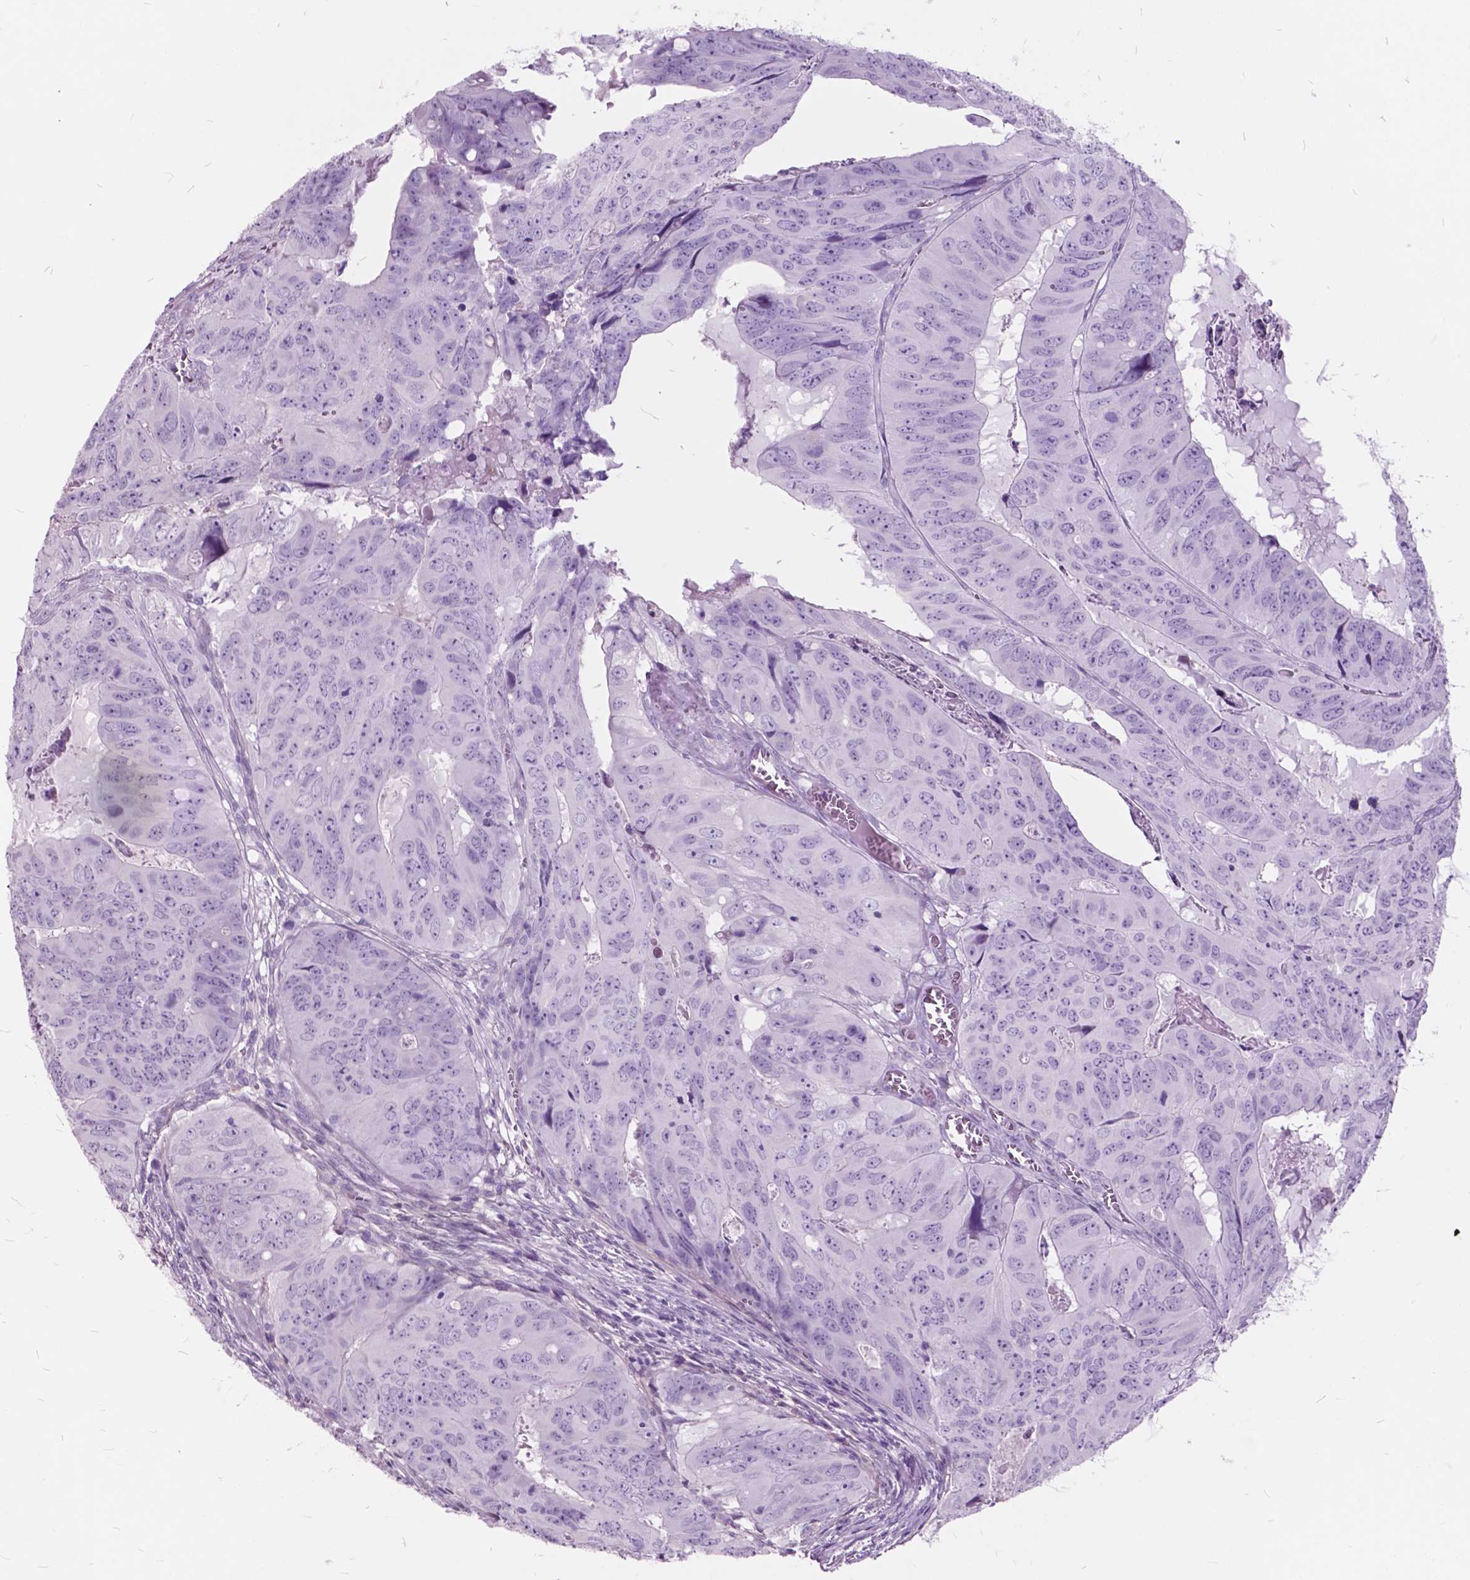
{"staining": {"intensity": "negative", "quantity": "none", "location": "none"}, "tissue": "colorectal cancer", "cell_type": "Tumor cells", "image_type": "cancer", "snomed": [{"axis": "morphology", "description": "Adenocarcinoma, NOS"}, {"axis": "topography", "description": "Colon"}], "caption": "Protein analysis of colorectal cancer (adenocarcinoma) exhibits no significant staining in tumor cells.", "gene": "GDF9", "patient": {"sex": "male", "age": 79}}